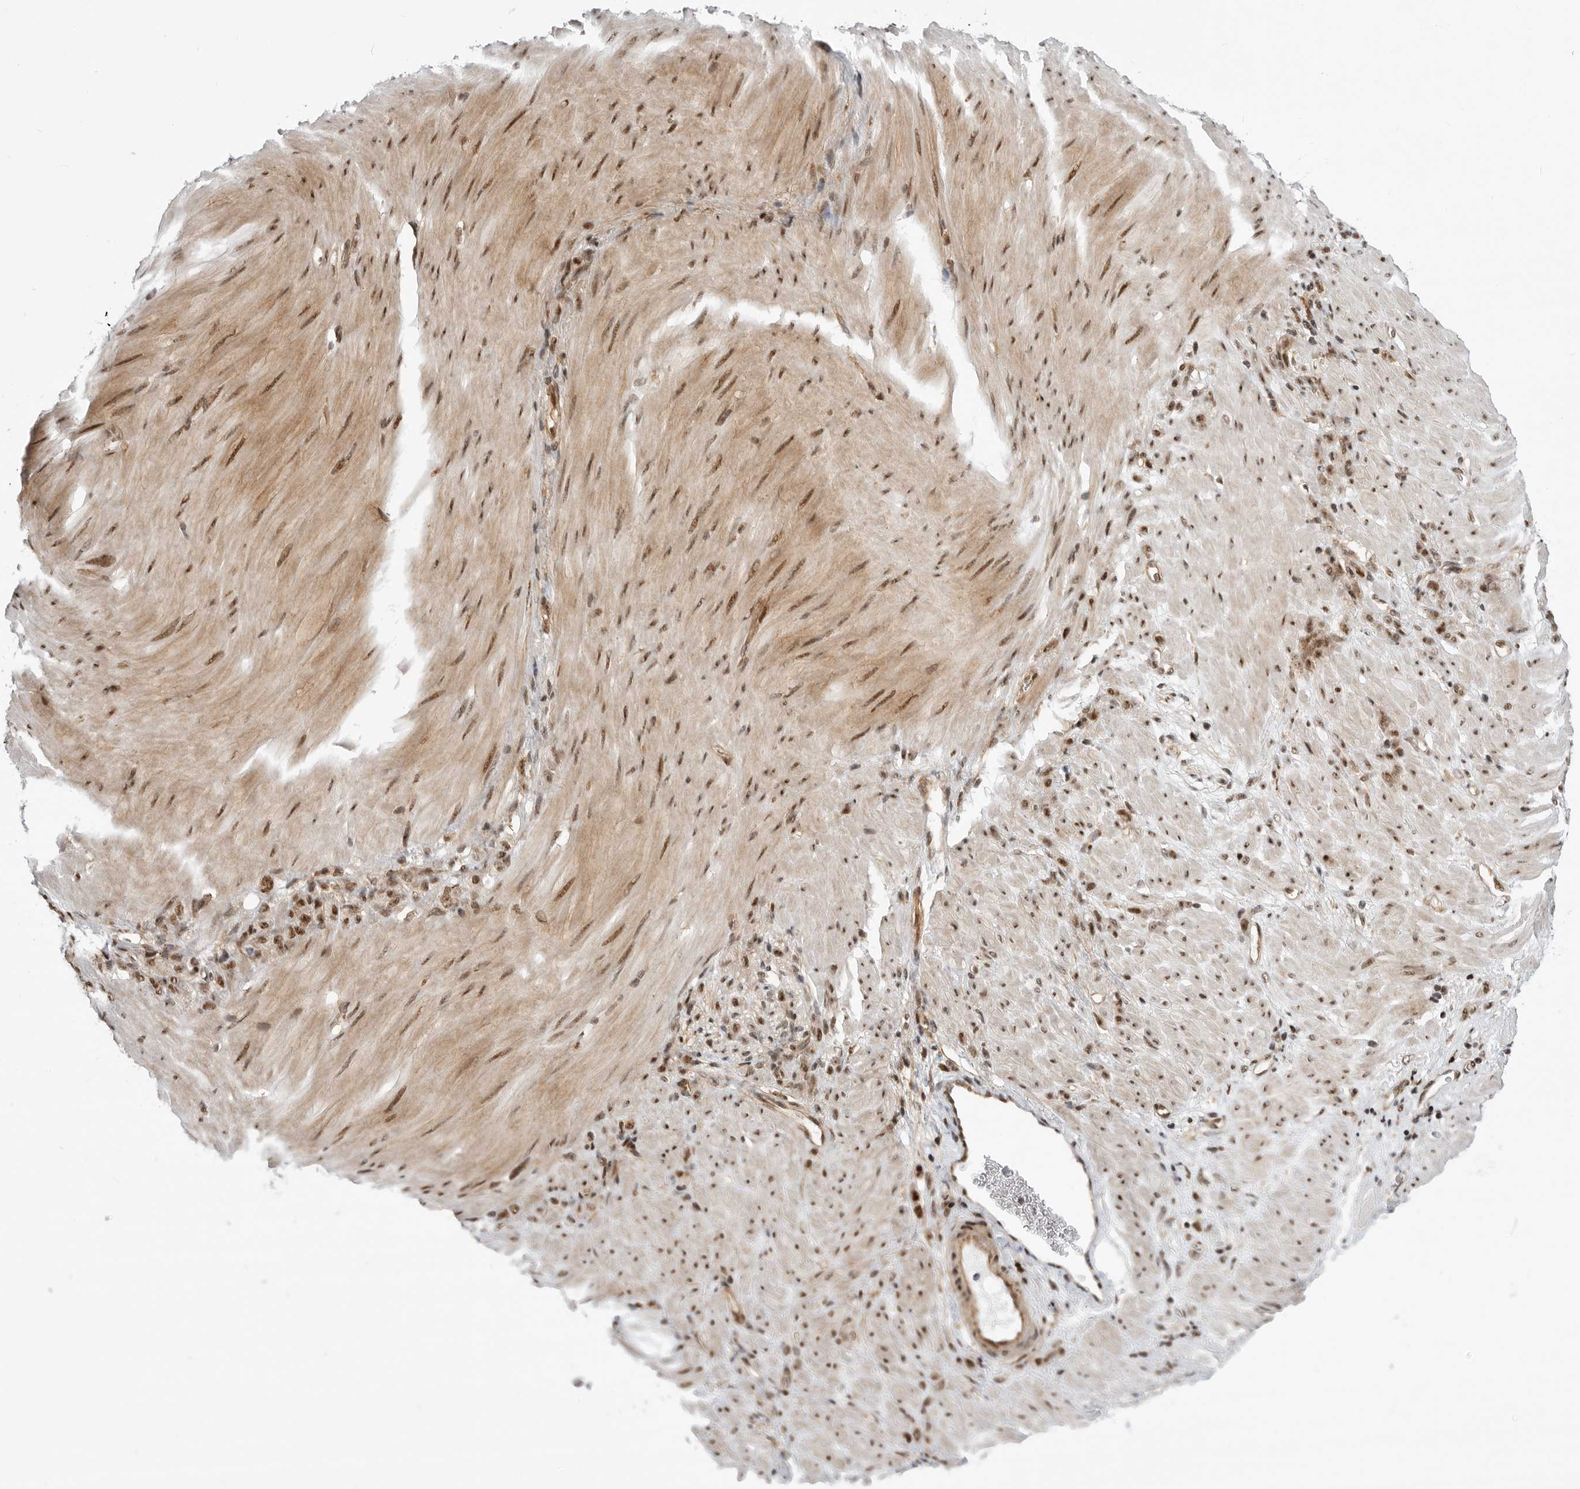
{"staining": {"intensity": "moderate", "quantity": ">75%", "location": "nuclear"}, "tissue": "stomach cancer", "cell_type": "Tumor cells", "image_type": "cancer", "snomed": [{"axis": "morphology", "description": "Normal tissue, NOS"}, {"axis": "morphology", "description": "Adenocarcinoma, NOS"}, {"axis": "topography", "description": "Stomach"}], "caption": "Immunohistochemistry (IHC) photomicrograph of neoplastic tissue: human stomach cancer stained using immunohistochemistry (IHC) demonstrates medium levels of moderate protein expression localized specifically in the nuclear of tumor cells, appearing as a nuclear brown color.", "gene": "GPATCH2", "patient": {"sex": "male", "age": 82}}